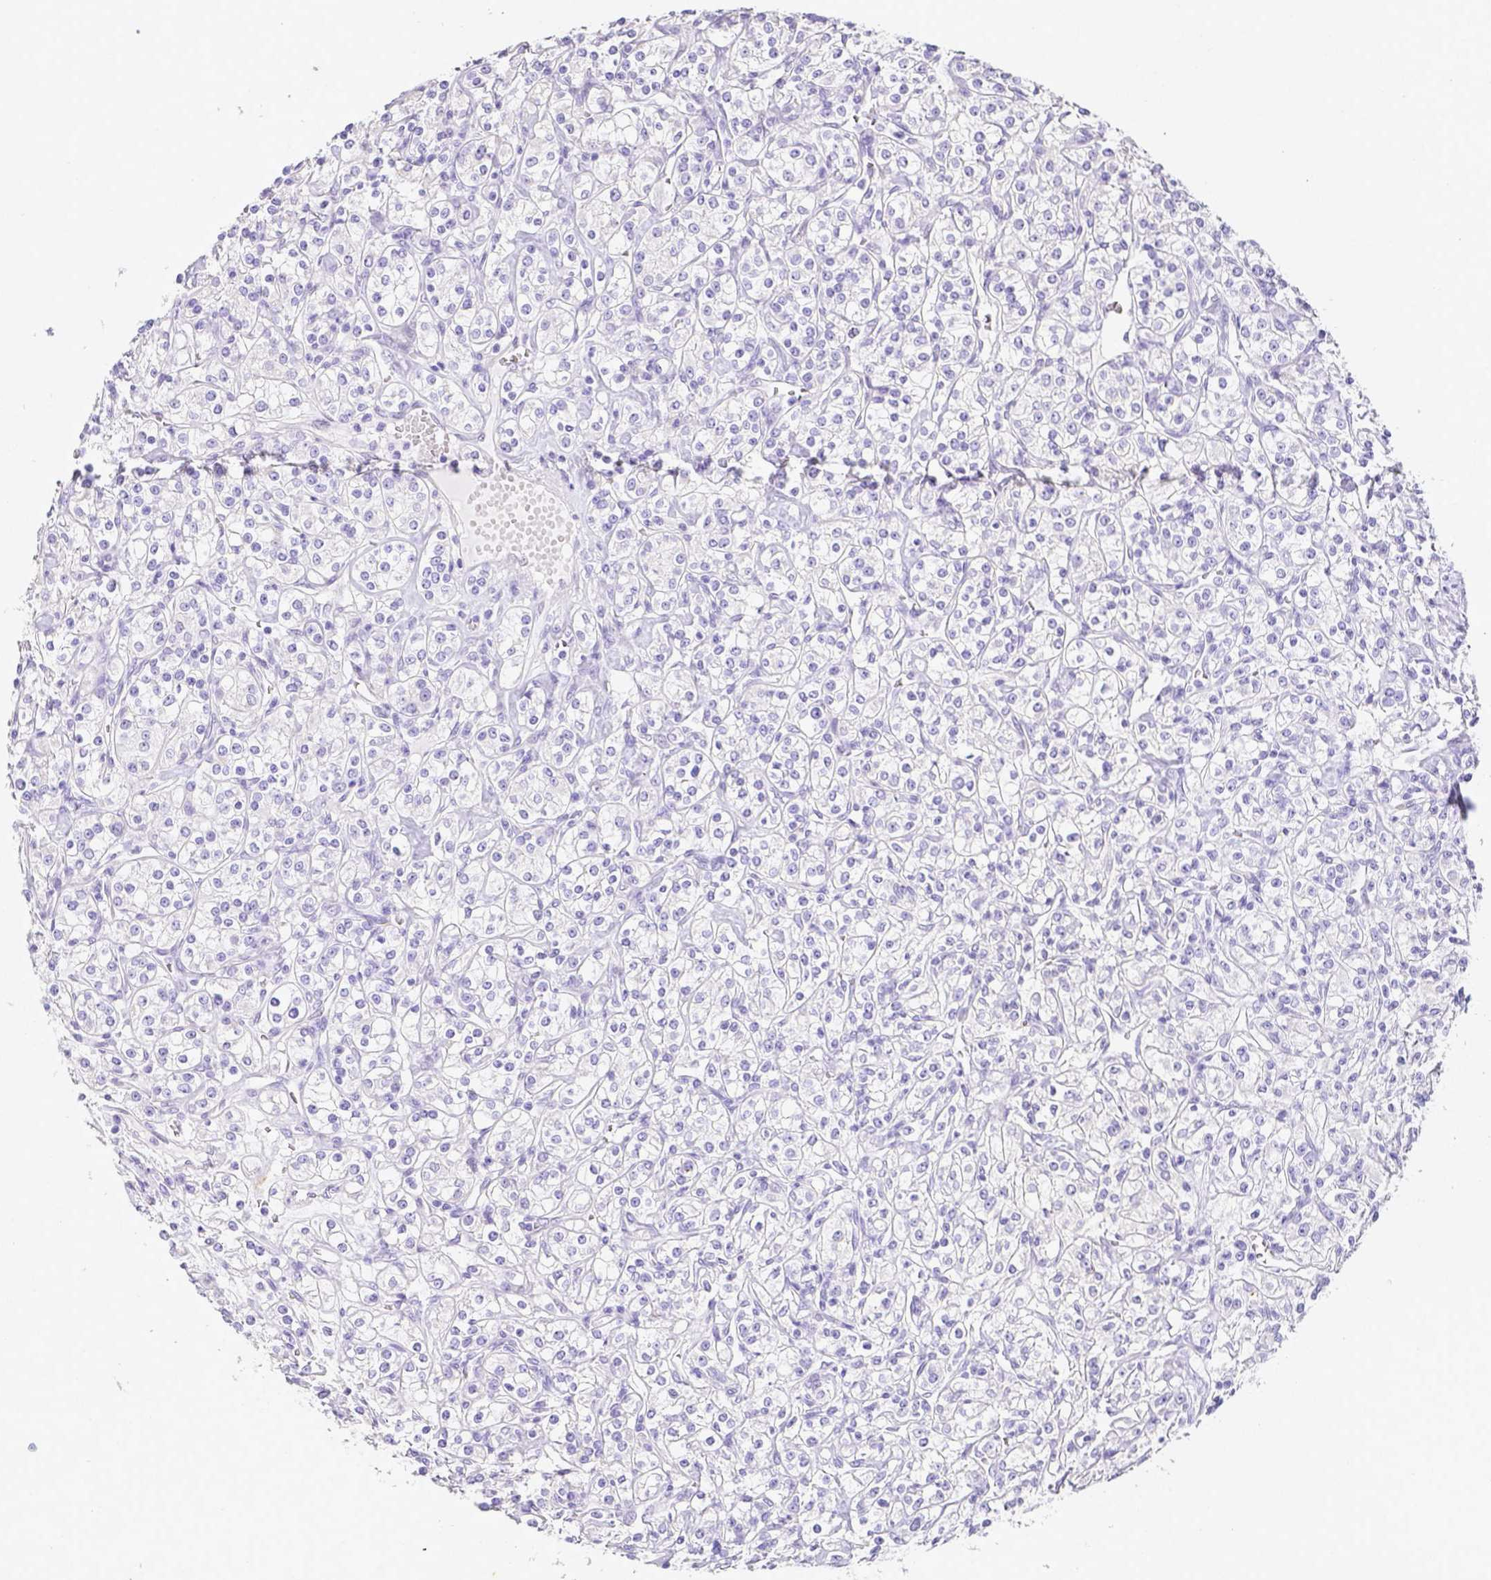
{"staining": {"intensity": "negative", "quantity": "none", "location": "none"}, "tissue": "renal cancer", "cell_type": "Tumor cells", "image_type": "cancer", "snomed": [{"axis": "morphology", "description": "Adenocarcinoma, NOS"}, {"axis": "topography", "description": "Kidney"}], "caption": "Tumor cells are negative for protein expression in human renal cancer (adenocarcinoma).", "gene": "ARHGAP36", "patient": {"sex": "male", "age": 77}}